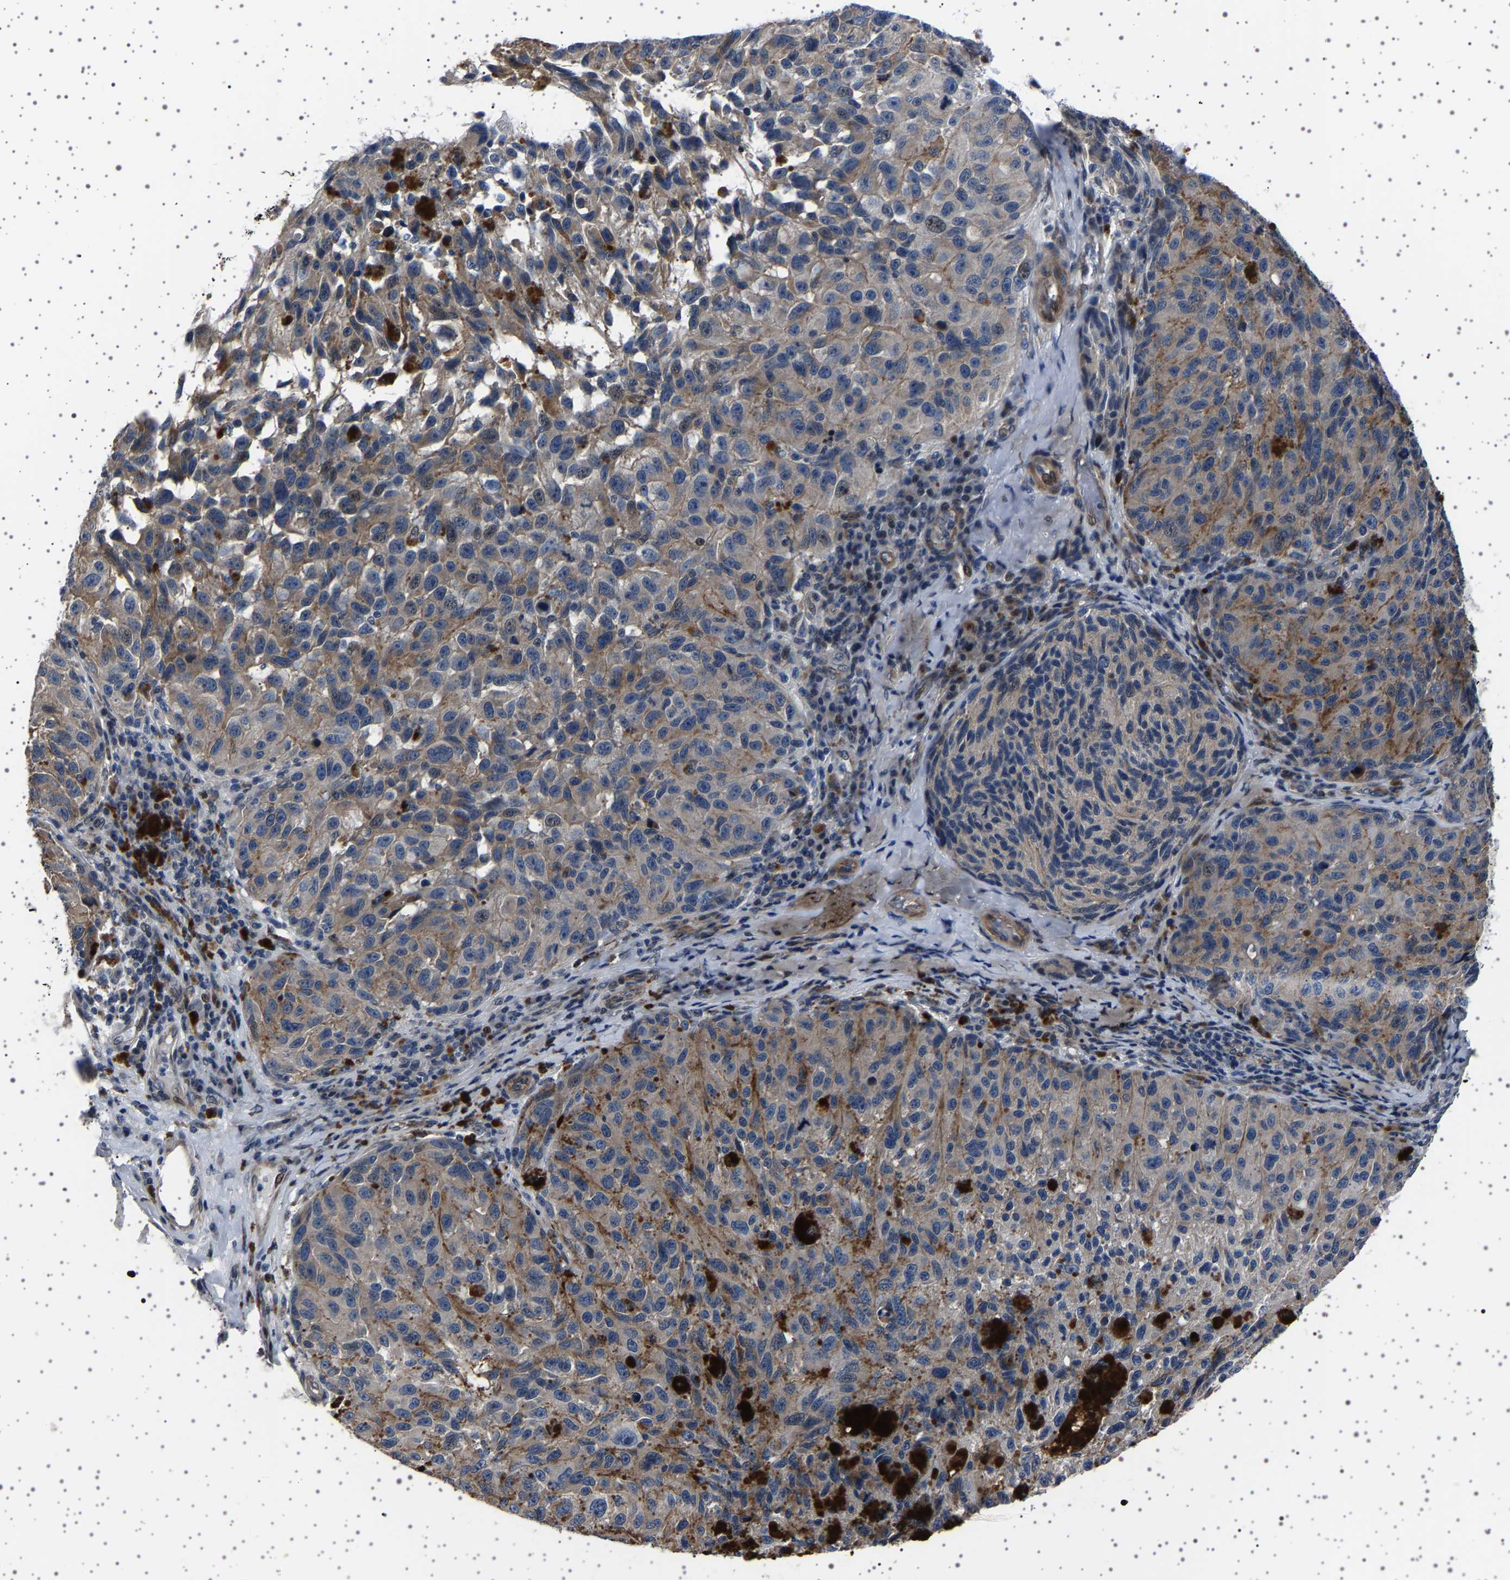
{"staining": {"intensity": "negative", "quantity": "none", "location": "none"}, "tissue": "melanoma", "cell_type": "Tumor cells", "image_type": "cancer", "snomed": [{"axis": "morphology", "description": "Malignant melanoma, NOS"}, {"axis": "topography", "description": "Skin"}], "caption": "A high-resolution micrograph shows immunohistochemistry staining of melanoma, which demonstrates no significant positivity in tumor cells.", "gene": "PAK5", "patient": {"sex": "female", "age": 73}}